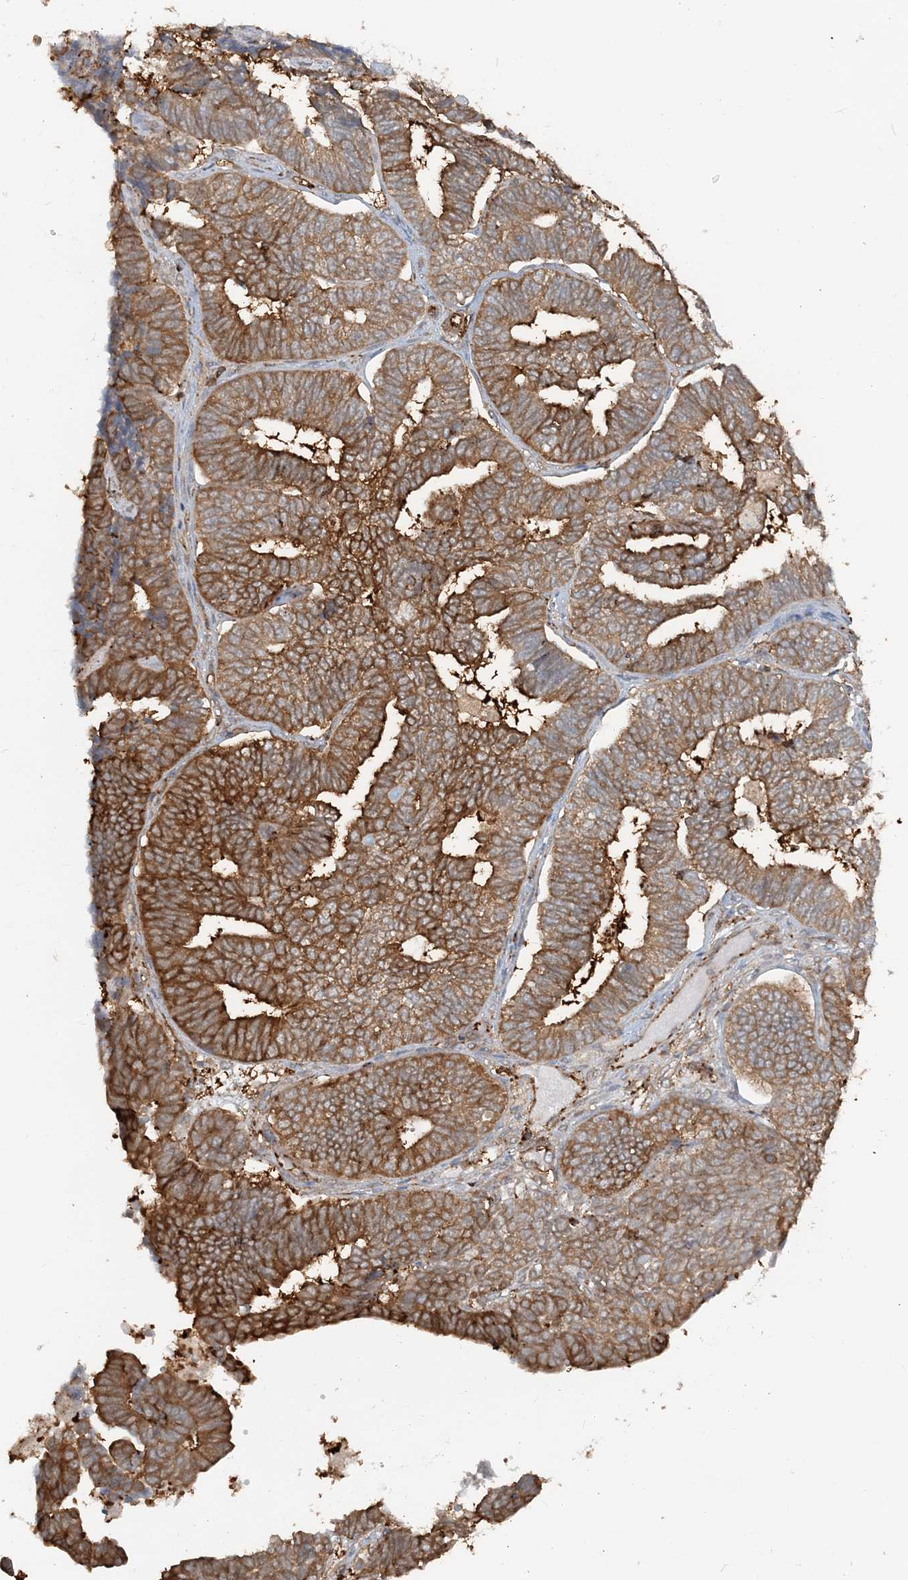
{"staining": {"intensity": "strong", "quantity": "25%-75%", "location": "cytoplasmic/membranous"}, "tissue": "endometrial cancer", "cell_type": "Tumor cells", "image_type": "cancer", "snomed": [{"axis": "morphology", "description": "Adenocarcinoma, NOS"}, {"axis": "topography", "description": "Endometrium"}], "caption": "High-power microscopy captured an immunohistochemistry (IHC) histopathology image of endometrial adenocarcinoma, revealing strong cytoplasmic/membranous expression in about 25%-75% of tumor cells. The staining was performed using DAB (3,3'-diaminobenzidine), with brown indicating positive protein expression. Nuclei are stained blue with hematoxylin.", "gene": "DSTN", "patient": {"sex": "female", "age": 70}}